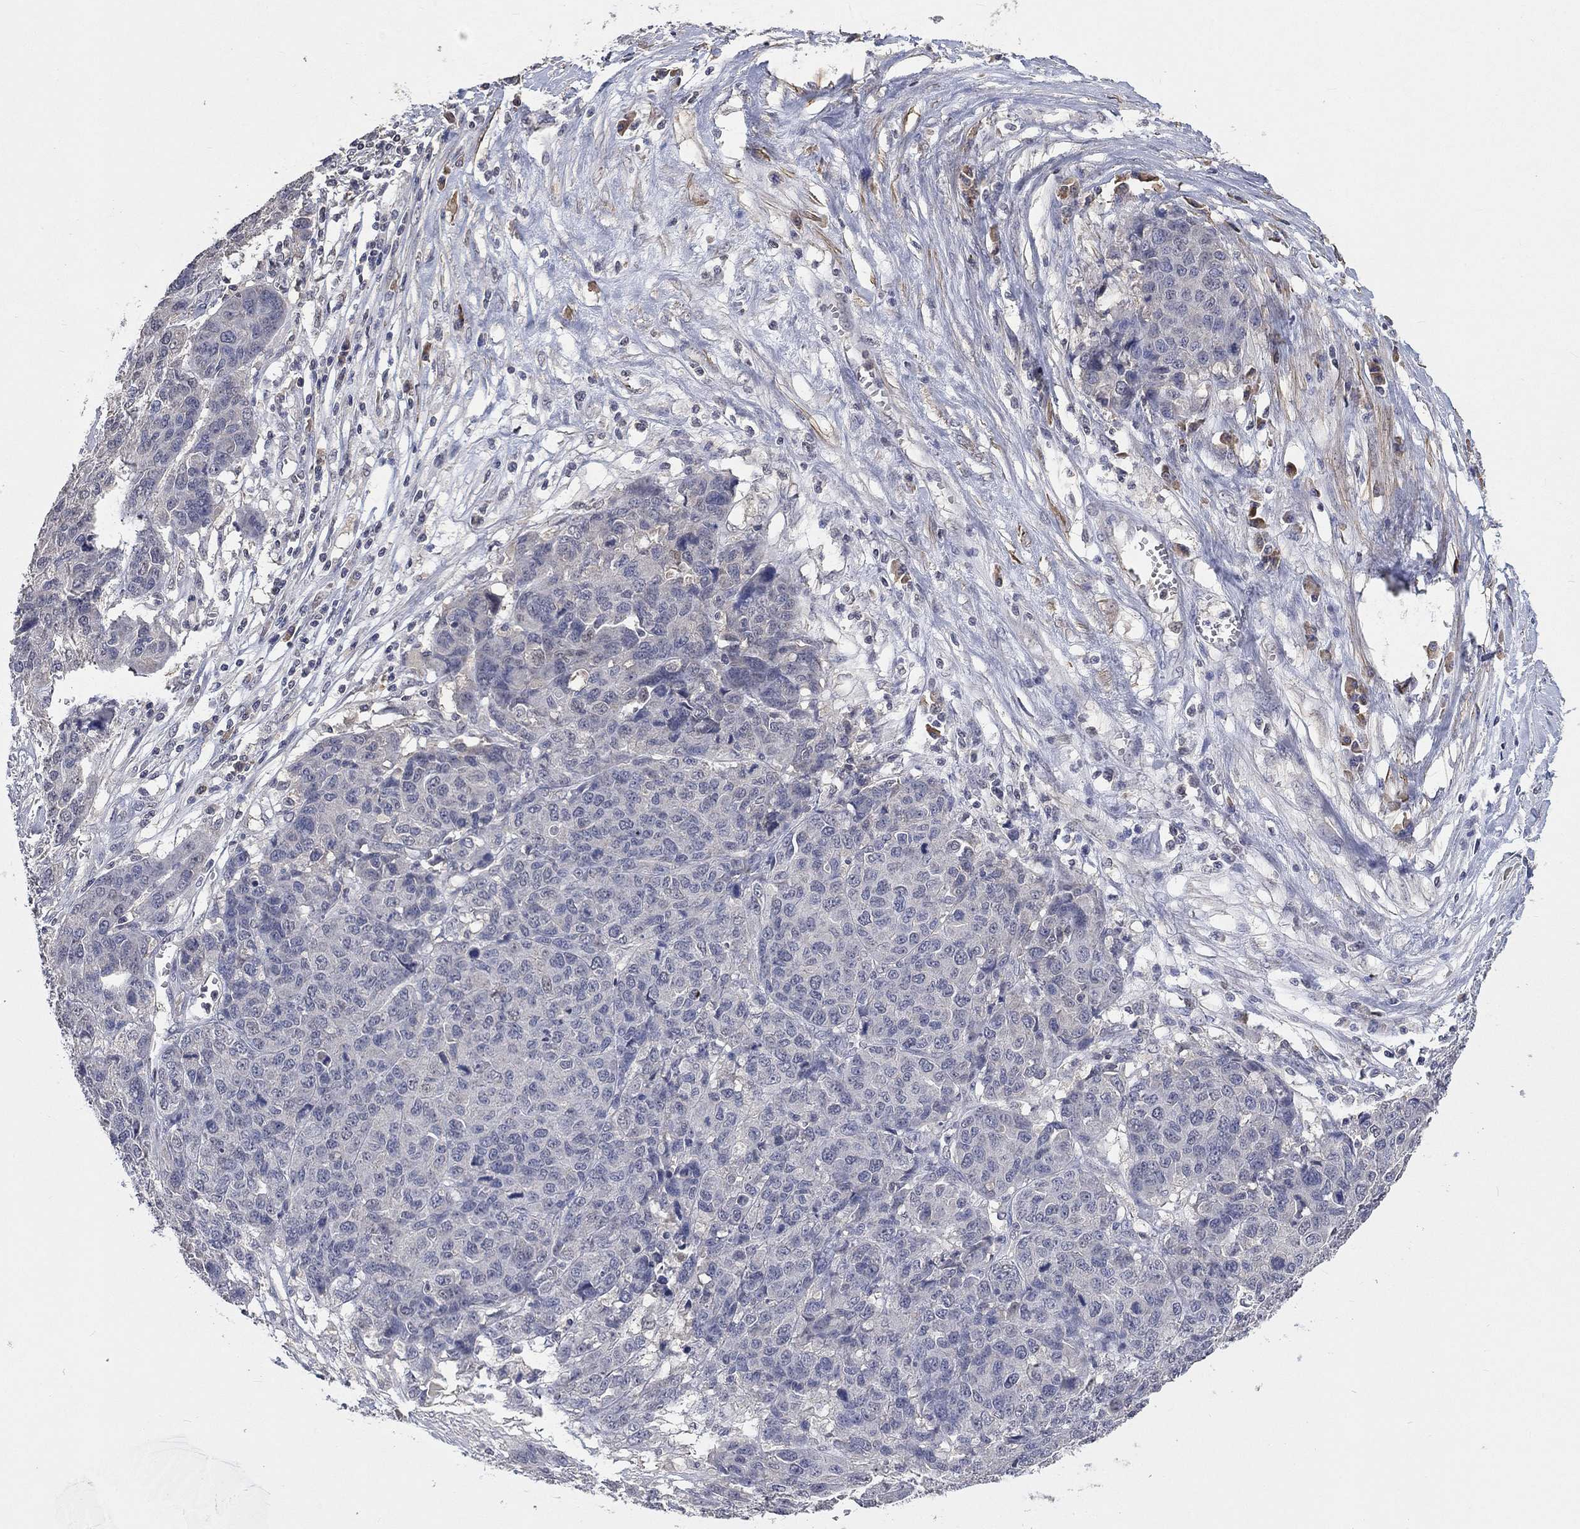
{"staining": {"intensity": "negative", "quantity": "none", "location": "none"}, "tissue": "ovarian cancer", "cell_type": "Tumor cells", "image_type": "cancer", "snomed": [{"axis": "morphology", "description": "Cystadenocarcinoma, serous, NOS"}, {"axis": "topography", "description": "Ovary"}], "caption": "Tumor cells show no significant protein positivity in serous cystadenocarcinoma (ovarian). Brightfield microscopy of immunohistochemistry (IHC) stained with DAB (3,3'-diaminobenzidine) (brown) and hematoxylin (blue), captured at high magnification.", "gene": "ZBTB18", "patient": {"sex": "female", "age": 87}}